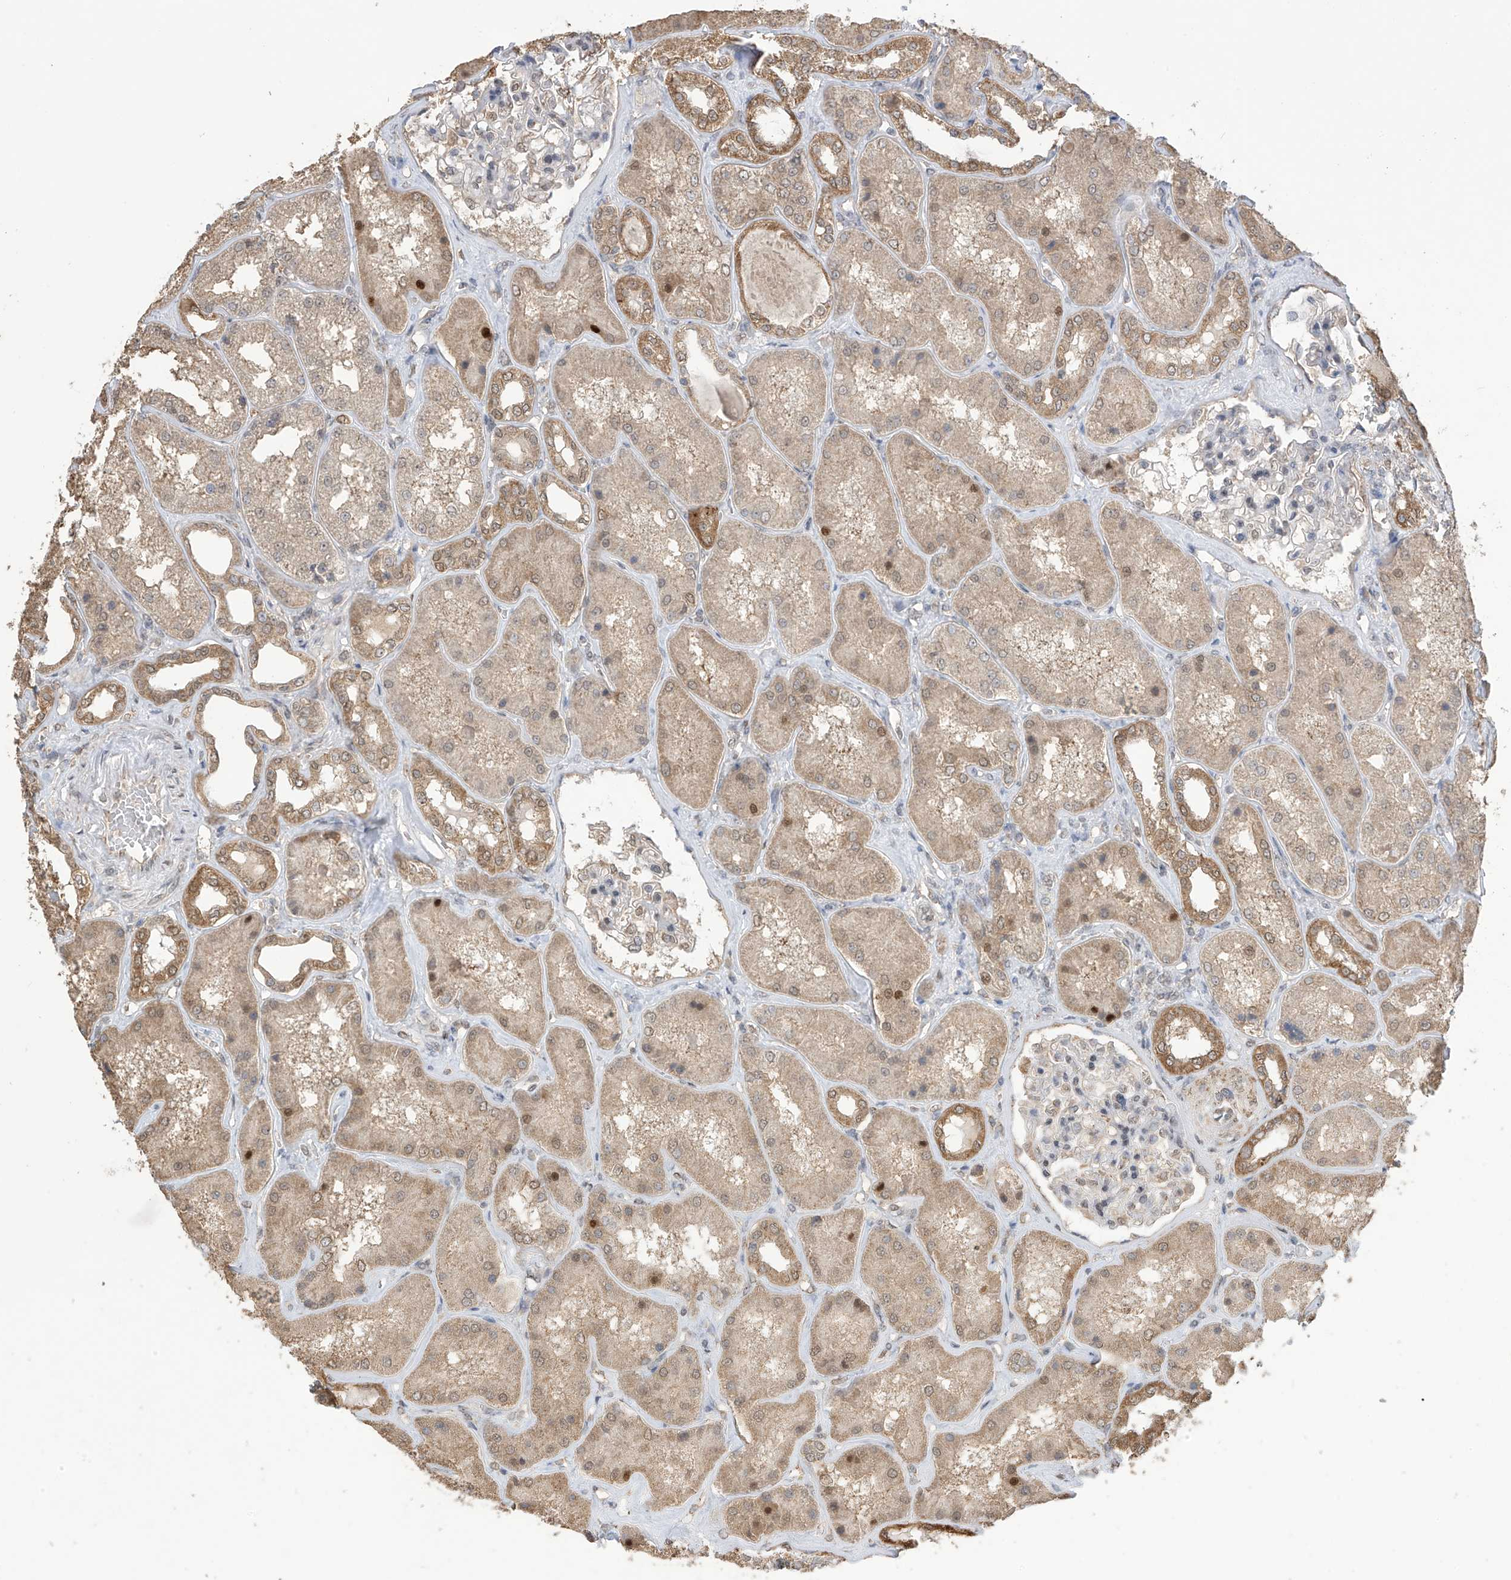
{"staining": {"intensity": "weak", "quantity": "<25%", "location": "nuclear"}, "tissue": "kidney", "cell_type": "Cells in glomeruli", "image_type": "normal", "snomed": [{"axis": "morphology", "description": "Normal tissue, NOS"}, {"axis": "topography", "description": "Kidney"}], "caption": "This photomicrograph is of benign kidney stained with immunohistochemistry (IHC) to label a protein in brown with the nuclei are counter-stained blue. There is no staining in cells in glomeruli. The staining was performed using DAB (3,3'-diaminobenzidine) to visualize the protein expression in brown, while the nuclei were stained in blue with hematoxylin (Magnification: 20x).", "gene": "KIAA1522", "patient": {"sex": "female", "age": 56}}